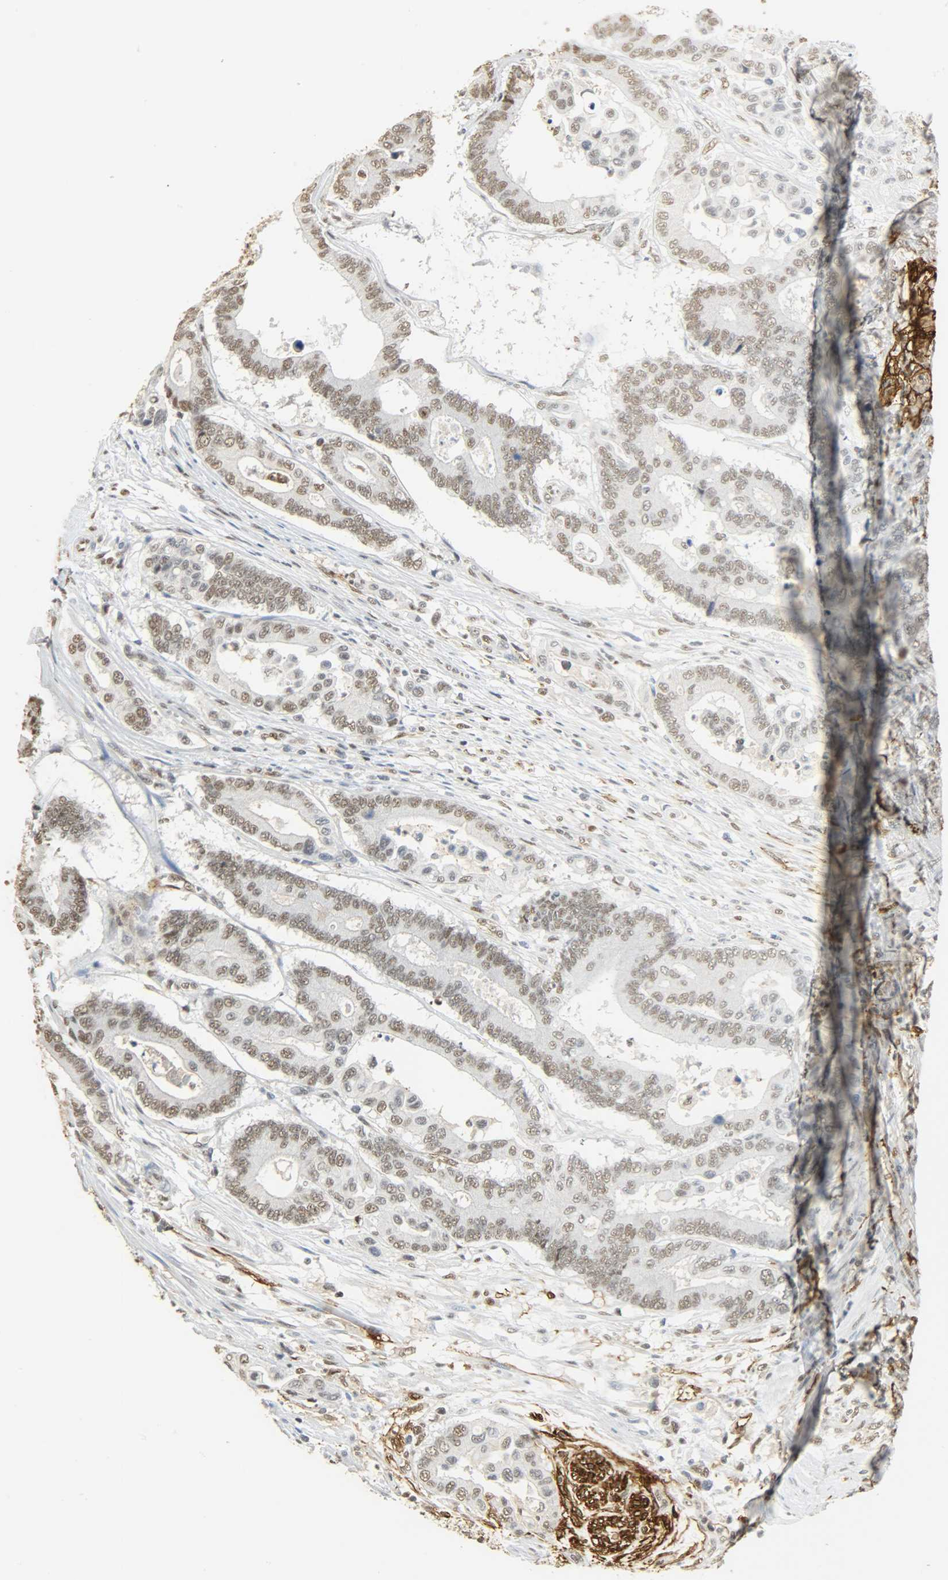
{"staining": {"intensity": "weak", "quantity": ">75%", "location": "nuclear"}, "tissue": "colorectal cancer", "cell_type": "Tumor cells", "image_type": "cancer", "snomed": [{"axis": "morphology", "description": "Normal tissue, NOS"}, {"axis": "morphology", "description": "Adenocarcinoma, NOS"}, {"axis": "topography", "description": "Colon"}], "caption": "Immunohistochemical staining of human colorectal cancer (adenocarcinoma) displays weak nuclear protein expression in about >75% of tumor cells.", "gene": "NGFR", "patient": {"sex": "male", "age": 82}}